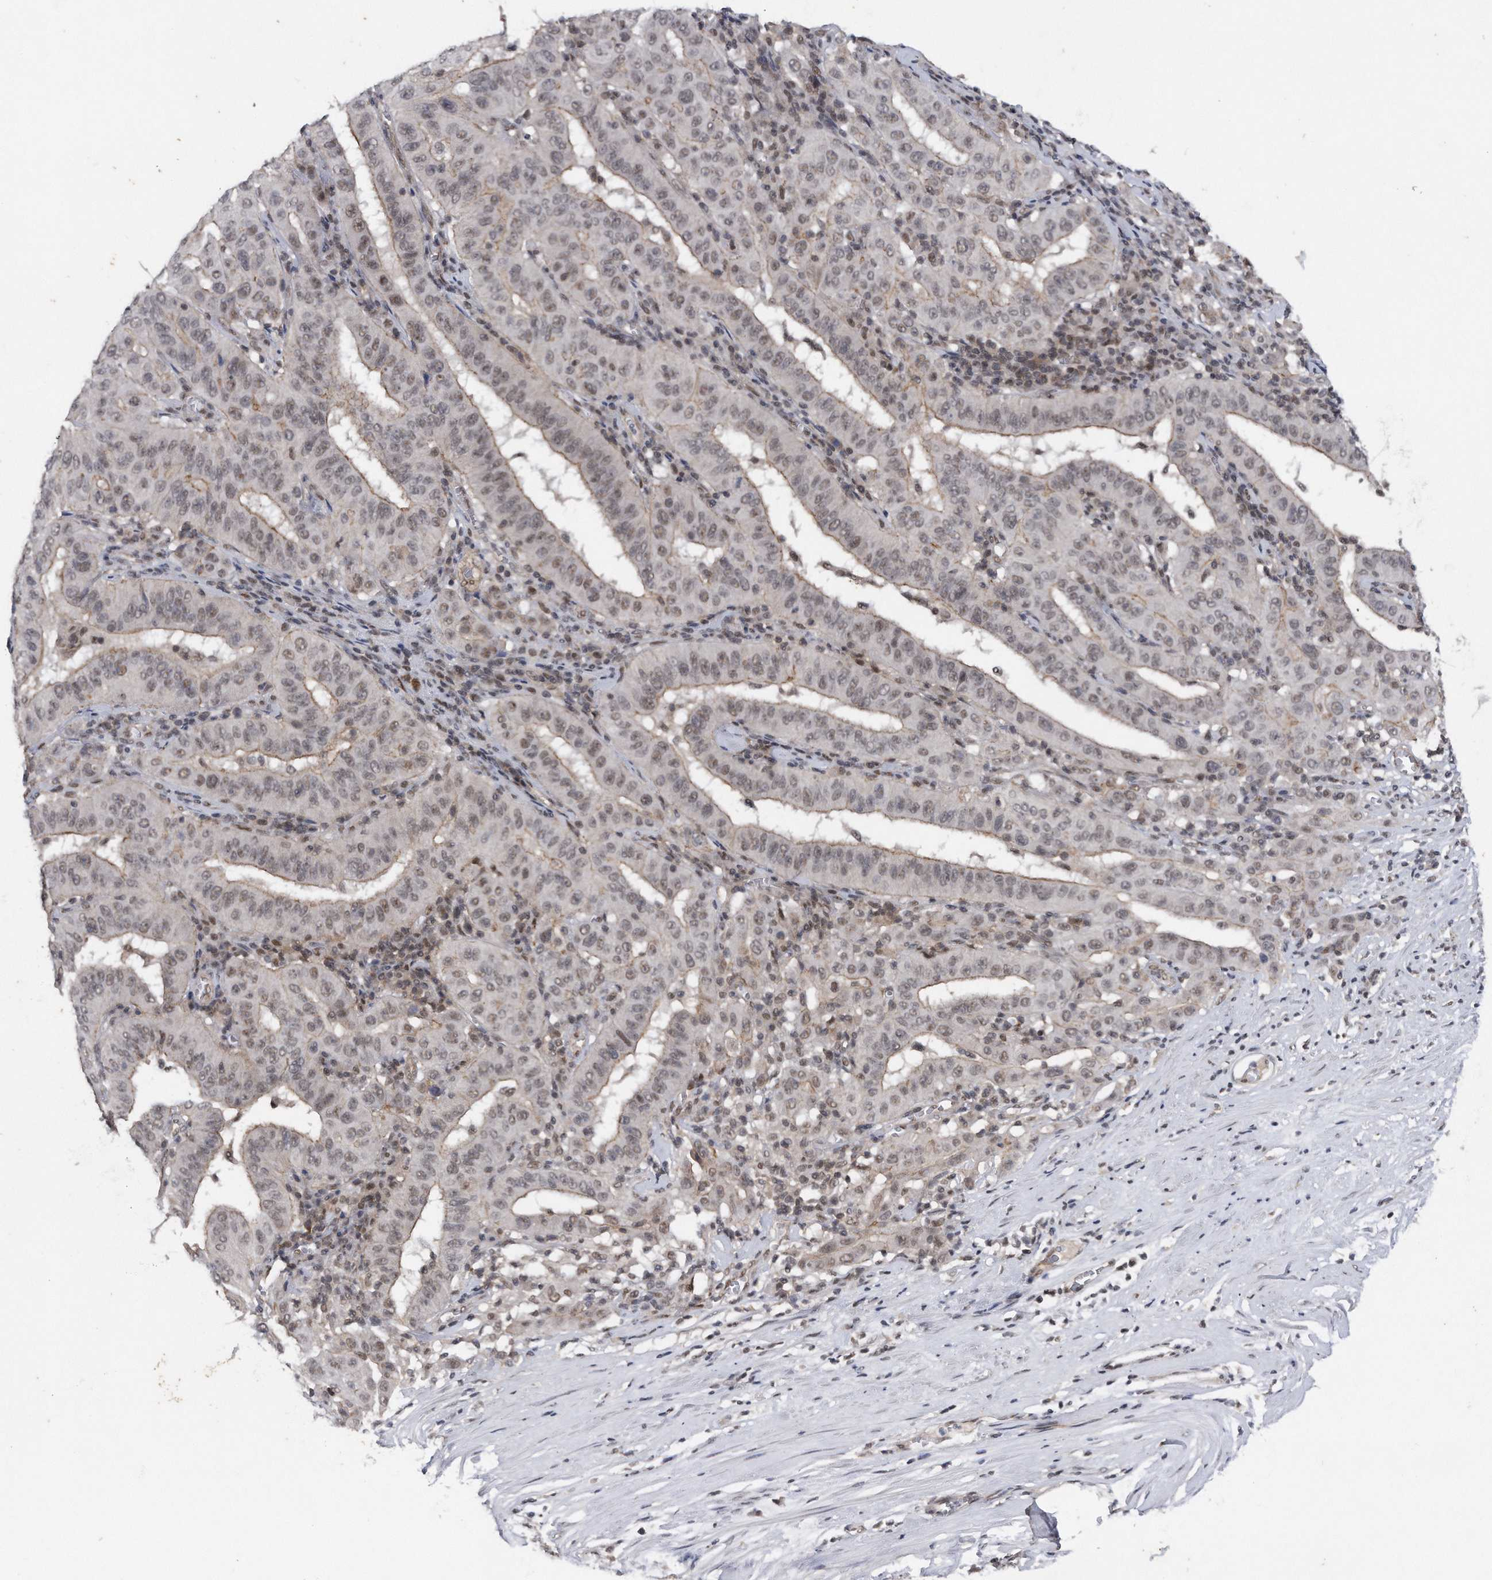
{"staining": {"intensity": "weak", "quantity": ">75%", "location": "cytoplasmic/membranous,nuclear"}, "tissue": "pancreatic cancer", "cell_type": "Tumor cells", "image_type": "cancer", "snomed": [{"axis": "morphology", "description": "Adenocarcinoma, NOS"}, {"axis": "topography", "description": "Pancreas"}], "caption": "Tumor cells exhibit low levels of weak cytoplasmic/membranous and nuclear staining in approximately >75% of cells in human adenocarcinoma (pancreatic). The staining is performed using DAB (3,3'-diaminobenzidine) brown chromogen to label protein expression. The nuclei are counter-stained blue using hematoxylin.", "gene": "VIRMA", "patient": {"sex": "male", "age": 63}}